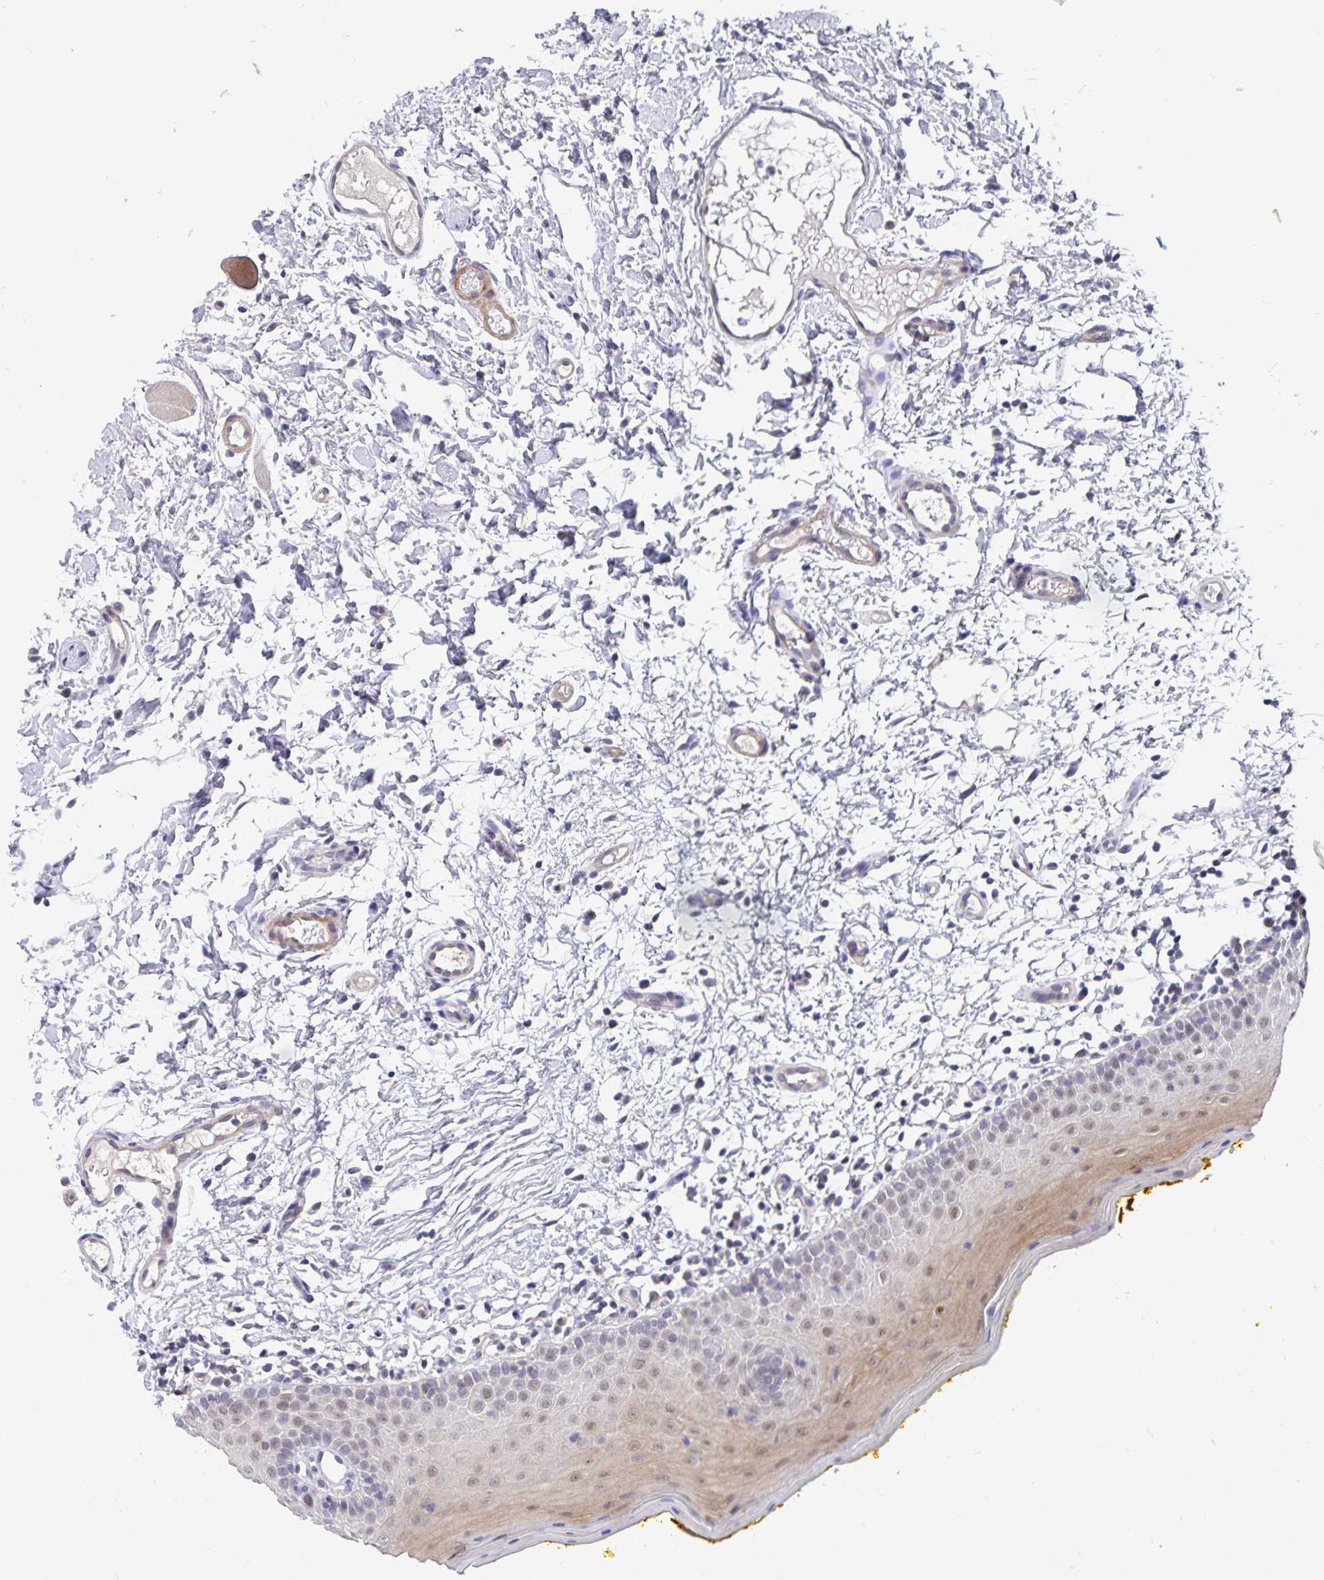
{"staining": {"intensity": "weak", "quantity": "25%-75%", "location": "cytoplasmic/membranous,nuclear"}, "tissue": "oral mucosa", "cell_type": "Squamous epithelial cells", "image_type": "normal", "snomed": [{"axis": "morphology", "description": "Normal tissue, NOS"}, {"axis": "topography", "description": "Oral tissue"}, {"axis": "topography", "description": "Tounge, NOS"}], "caption": "IHC (DAB) staining of benign human oral mucosa exhibits weak cytoplasmic/membranous,nuclear protein positivity in approximately 25%-75% of squamous epithelial cells.", "gene": "BAG6", "patient": {"sex": "female", "age": 58}}